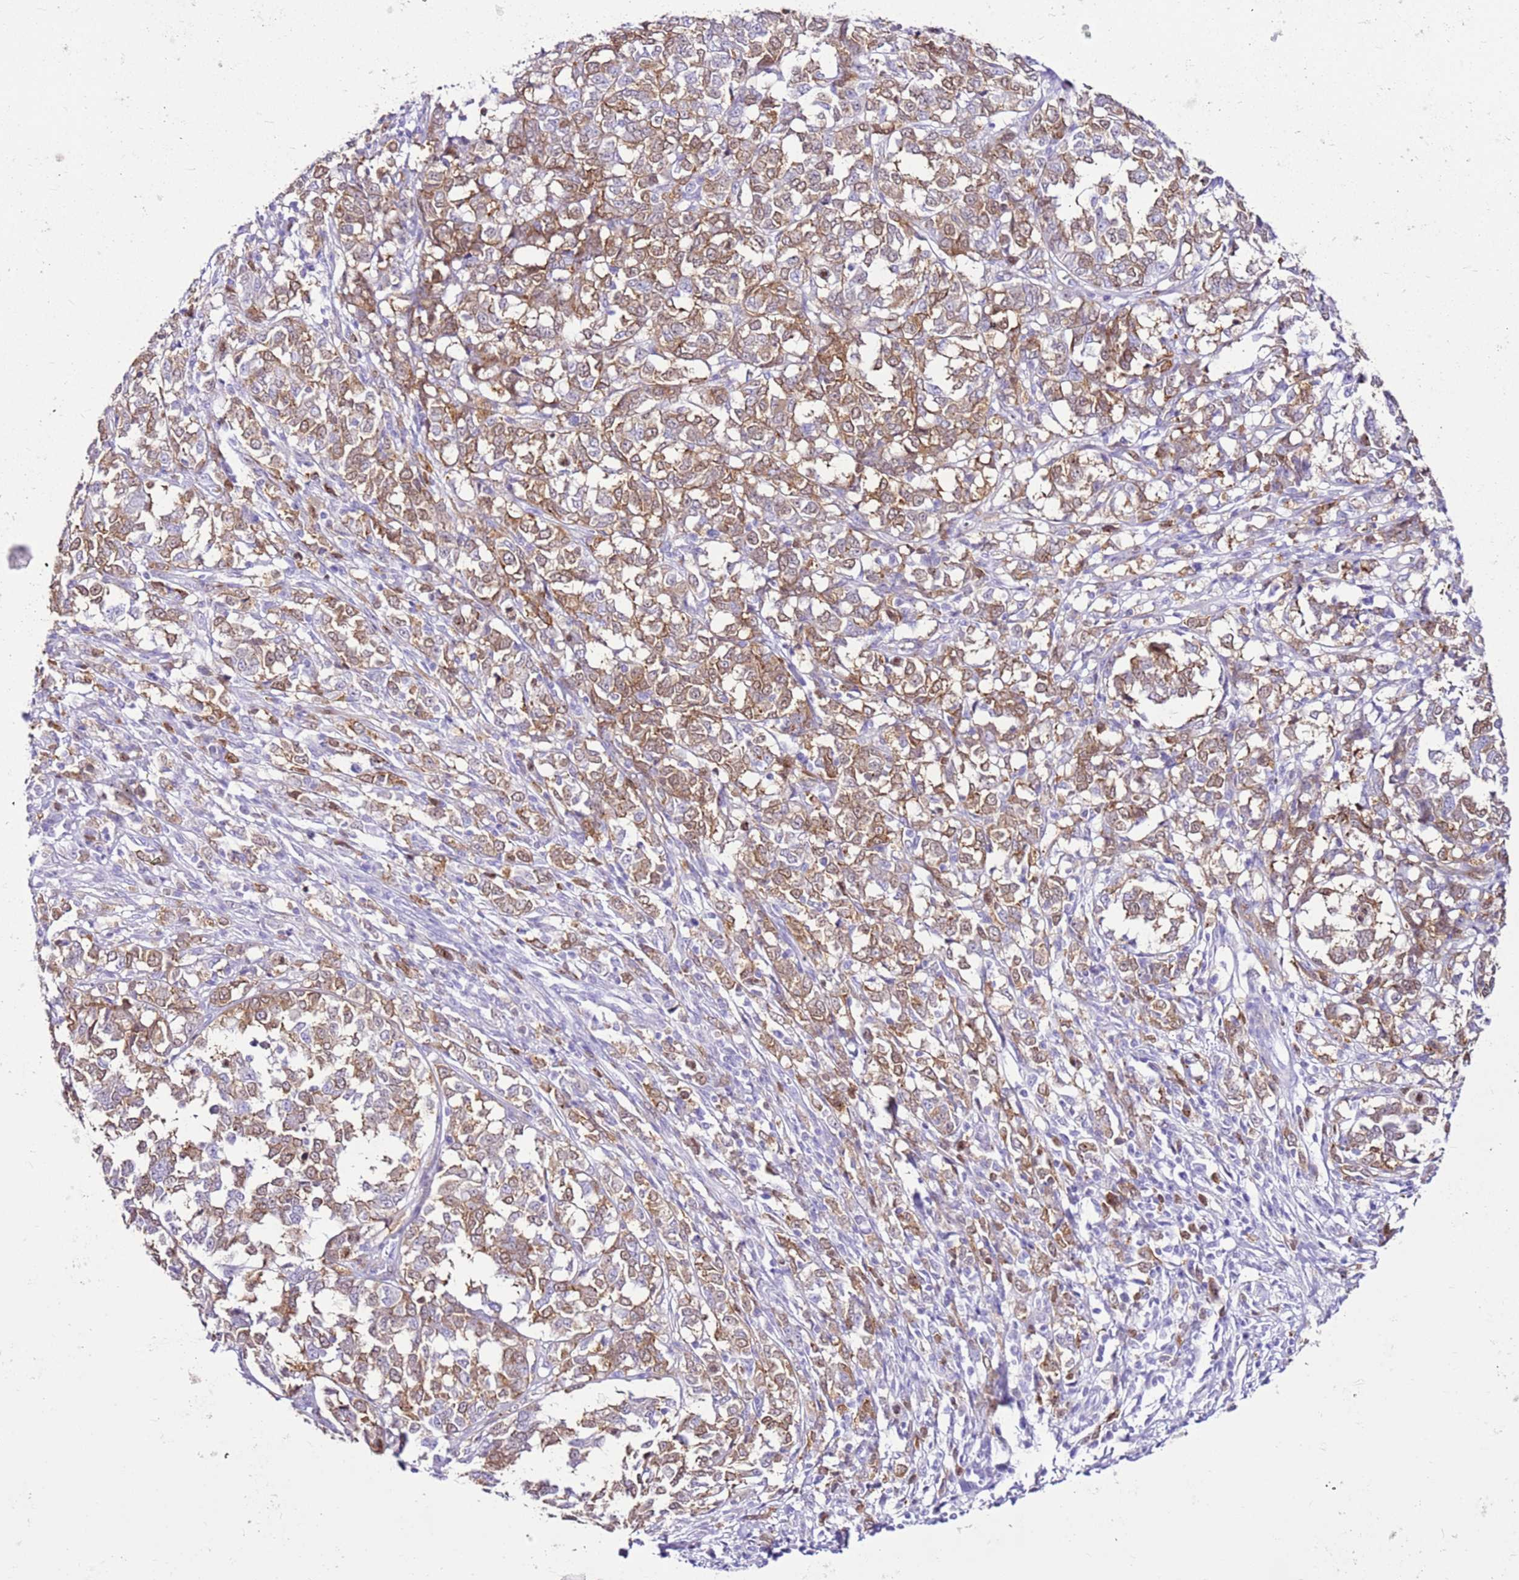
{"staining": {"intensity": "moderate", "quantity": ">75%", "location": "cytoplasmic/membranous"}, "tissue": "melanoma", "cell_type": "Tumor cells", "image_type": "cancer", "snomed": [{"axis": "morphology", "description": "Malignant melanoma, NOS"}, {"axis": "topography", "description": "Skin"}], "caption": "Immunohistochemistry (IHC) photomicrograph of neoplastic tissue: malignant melanoma stained using immunohistochemistry (IHC) displays medium levels of moderate protein expression localized specifically in the cytoplasmic/membranous of tumor cells, appearing as a cytoplasmic/membranous brown color.", "gene": "SPC25", "patient": {"sex": "female", "age": 72}}